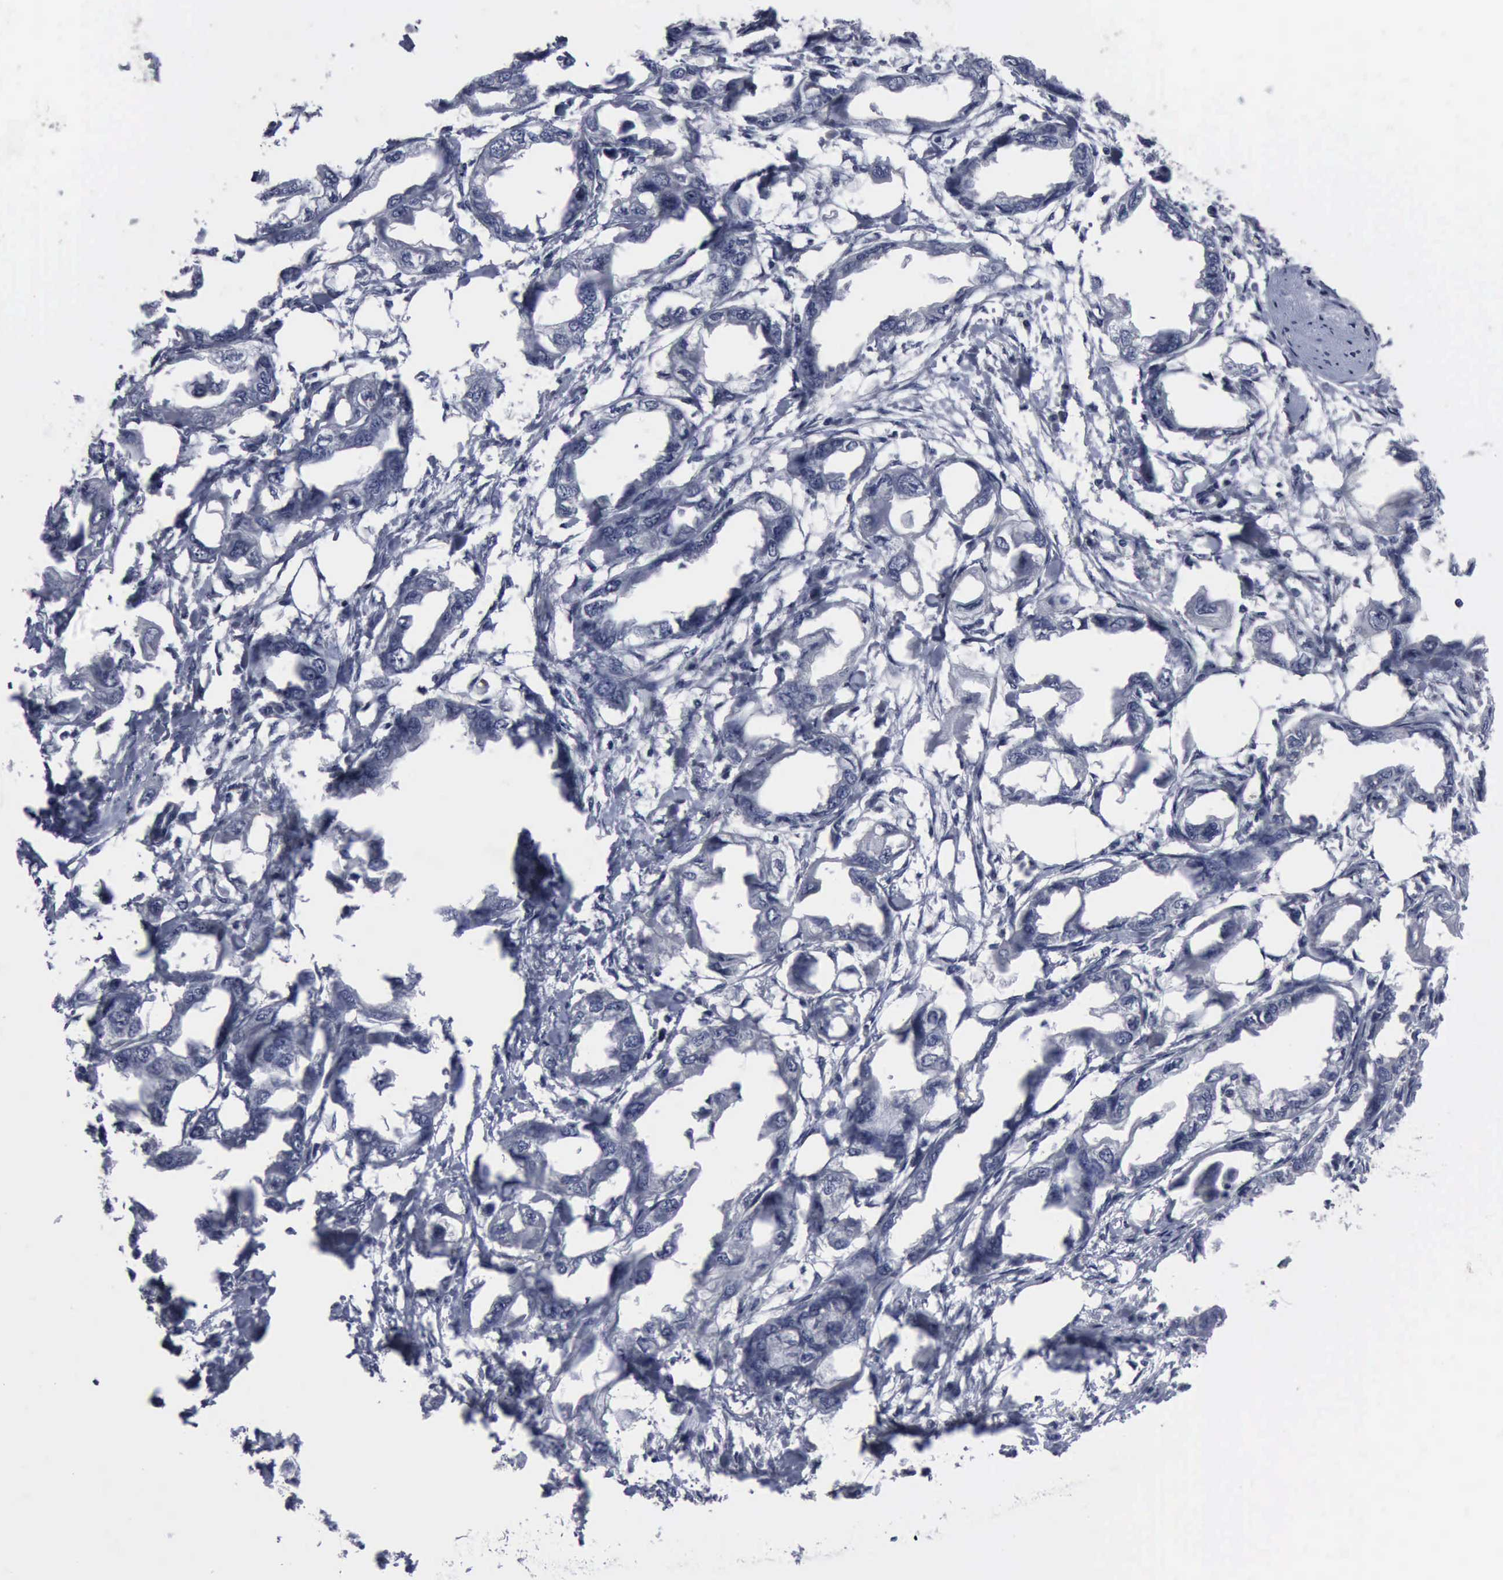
{"staining": {"intensity": "negative", "quantity": "none", "location": "none"}, "tissue": "endometrial cancer", "cell_type": "Tumor cells", "image_type": "cancer", "snomed": [{"axis": "morphology", "description": "Adenocarcinoma, NOS"}, {"axis": "topography", "description": "Endometrium"}], "caption": "The immunohistochemistry micrograph has no significant positivity in tumor cells of endometrial cancer (adenocarcinoma) tissue.", "gene": "MYO18B", "patient": {"sex": "female", "age": 67}}